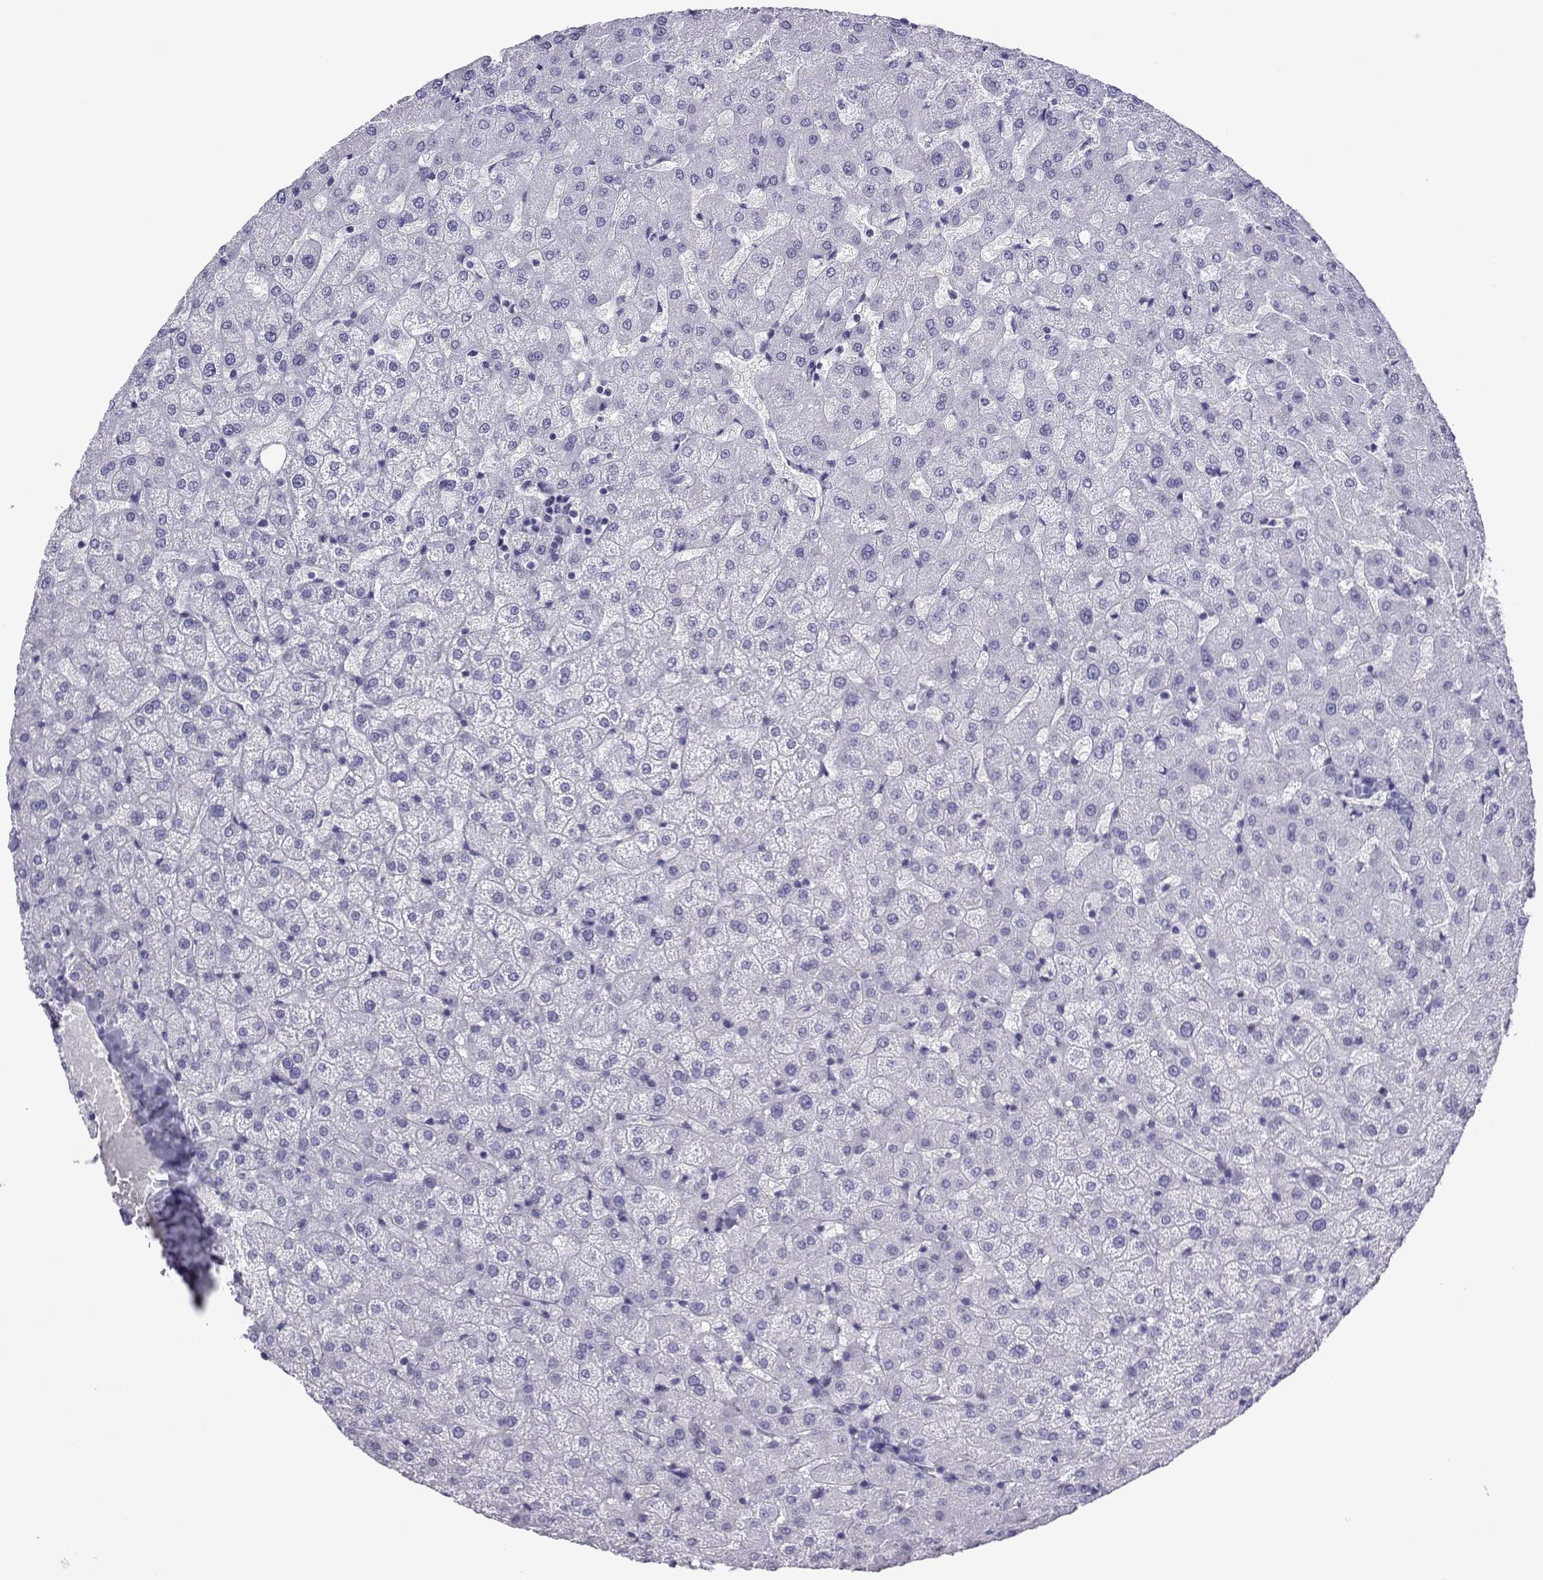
{"staining": {"intensity": "negative", "quantity": "none", "location": "none"}, "tissue": "liver", "cell_type": "Cholangiocytes", "image_type": "normal", "snomed": [{"axis": "morphology", "description": "Normal tissue, NOS"}, {"axis": "topography", "description": "Liver"}], "caption": "Immunohistochemistry (IHC) of normal liver shows no expression in cholangiocytes. (Stains: DAB immunohistochemistry with hematoxylin counter stain, Microscopy: brightfield microscopy at high magnification).", "gene": "SPANXA1", "patient": {"sex": "female", "age": 50}}